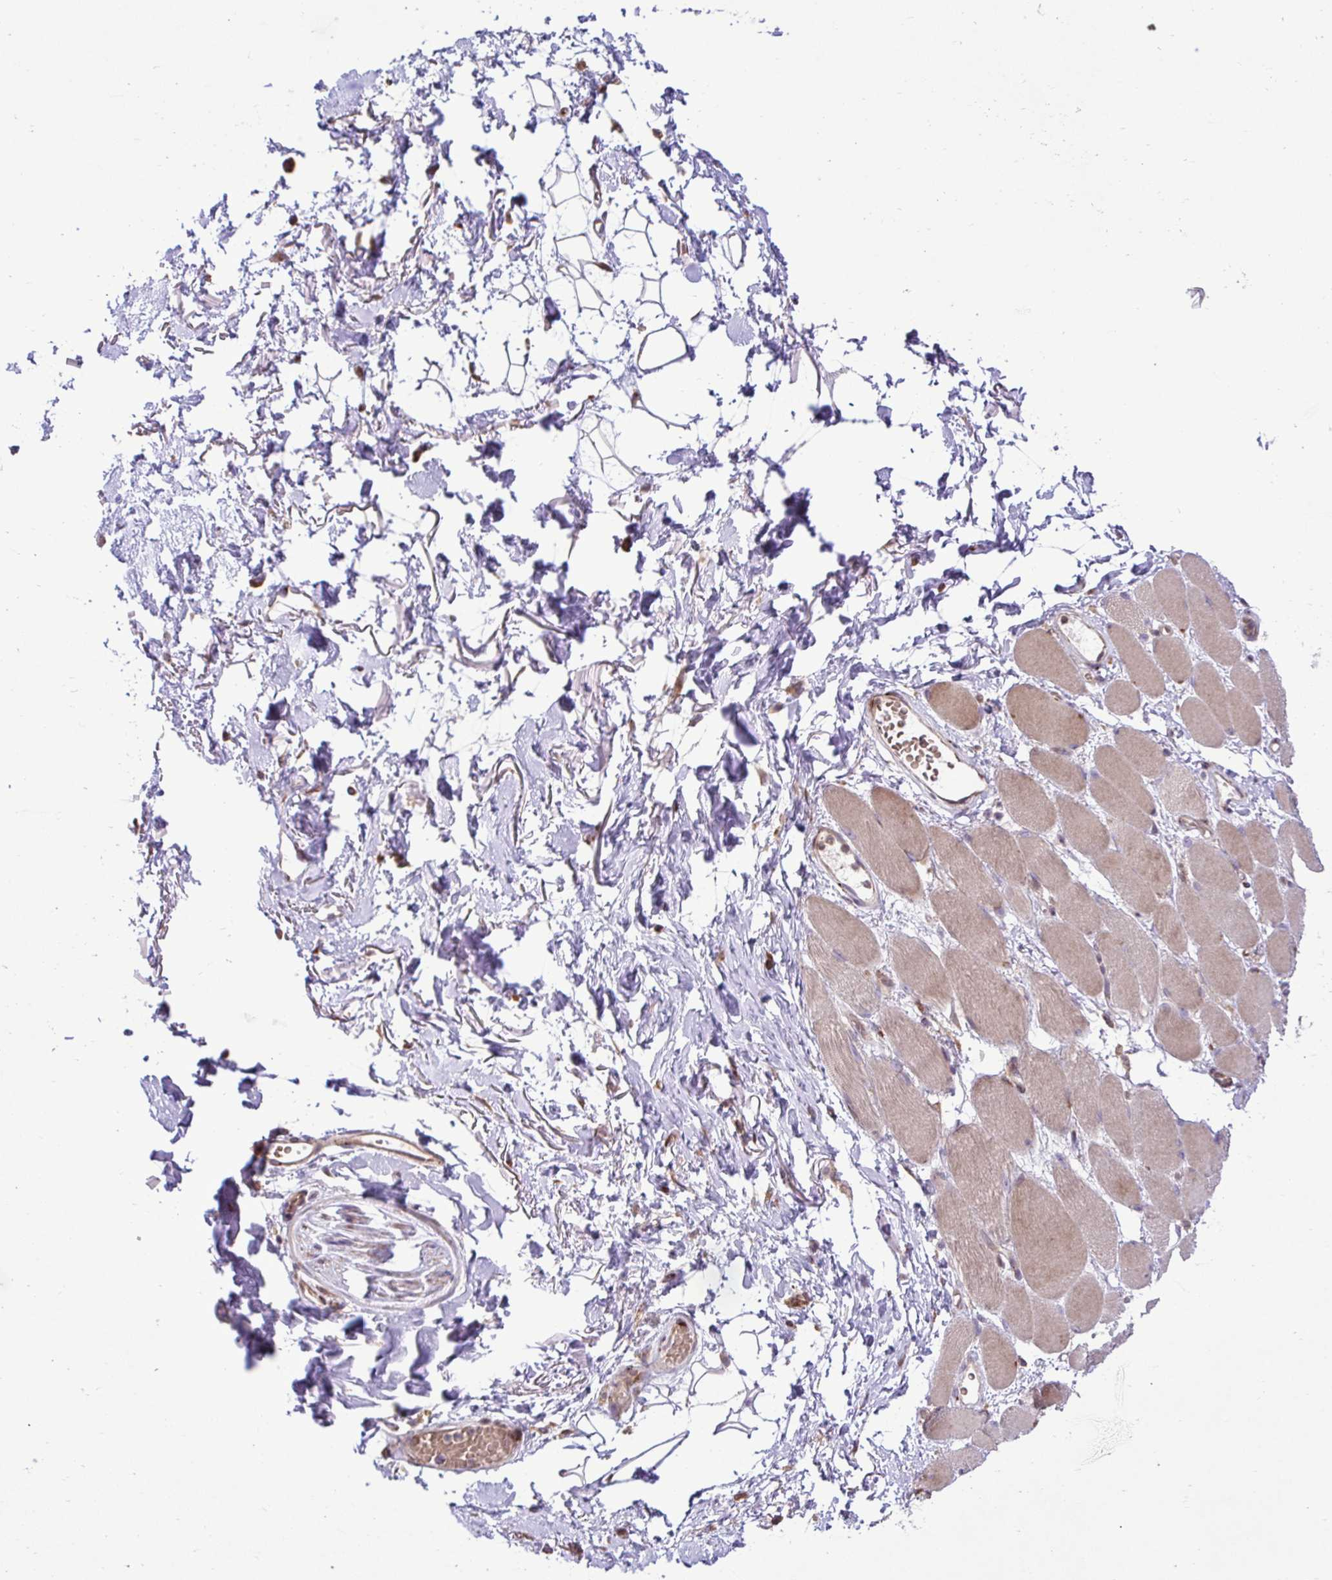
{"staining": {"intensity": "negative", "quantity": "none", "location": "none"}, "tissue": "adipose tissue", "cell_type": "Adipocytes", "image_type": "normal", "snomed": [{"axis": "morphology", "description": "Normal tissue, NOS"}, {"axis": "topography", "description": "Anal"}, {"axis": "topography", "description": "Peripheral nerve tissue"}], "caption": "IHC of benign human adipose tissue displays no expression in adipocytes.", "gene": "LIMS1", "patient": {"sex": "male", "age": 78}}